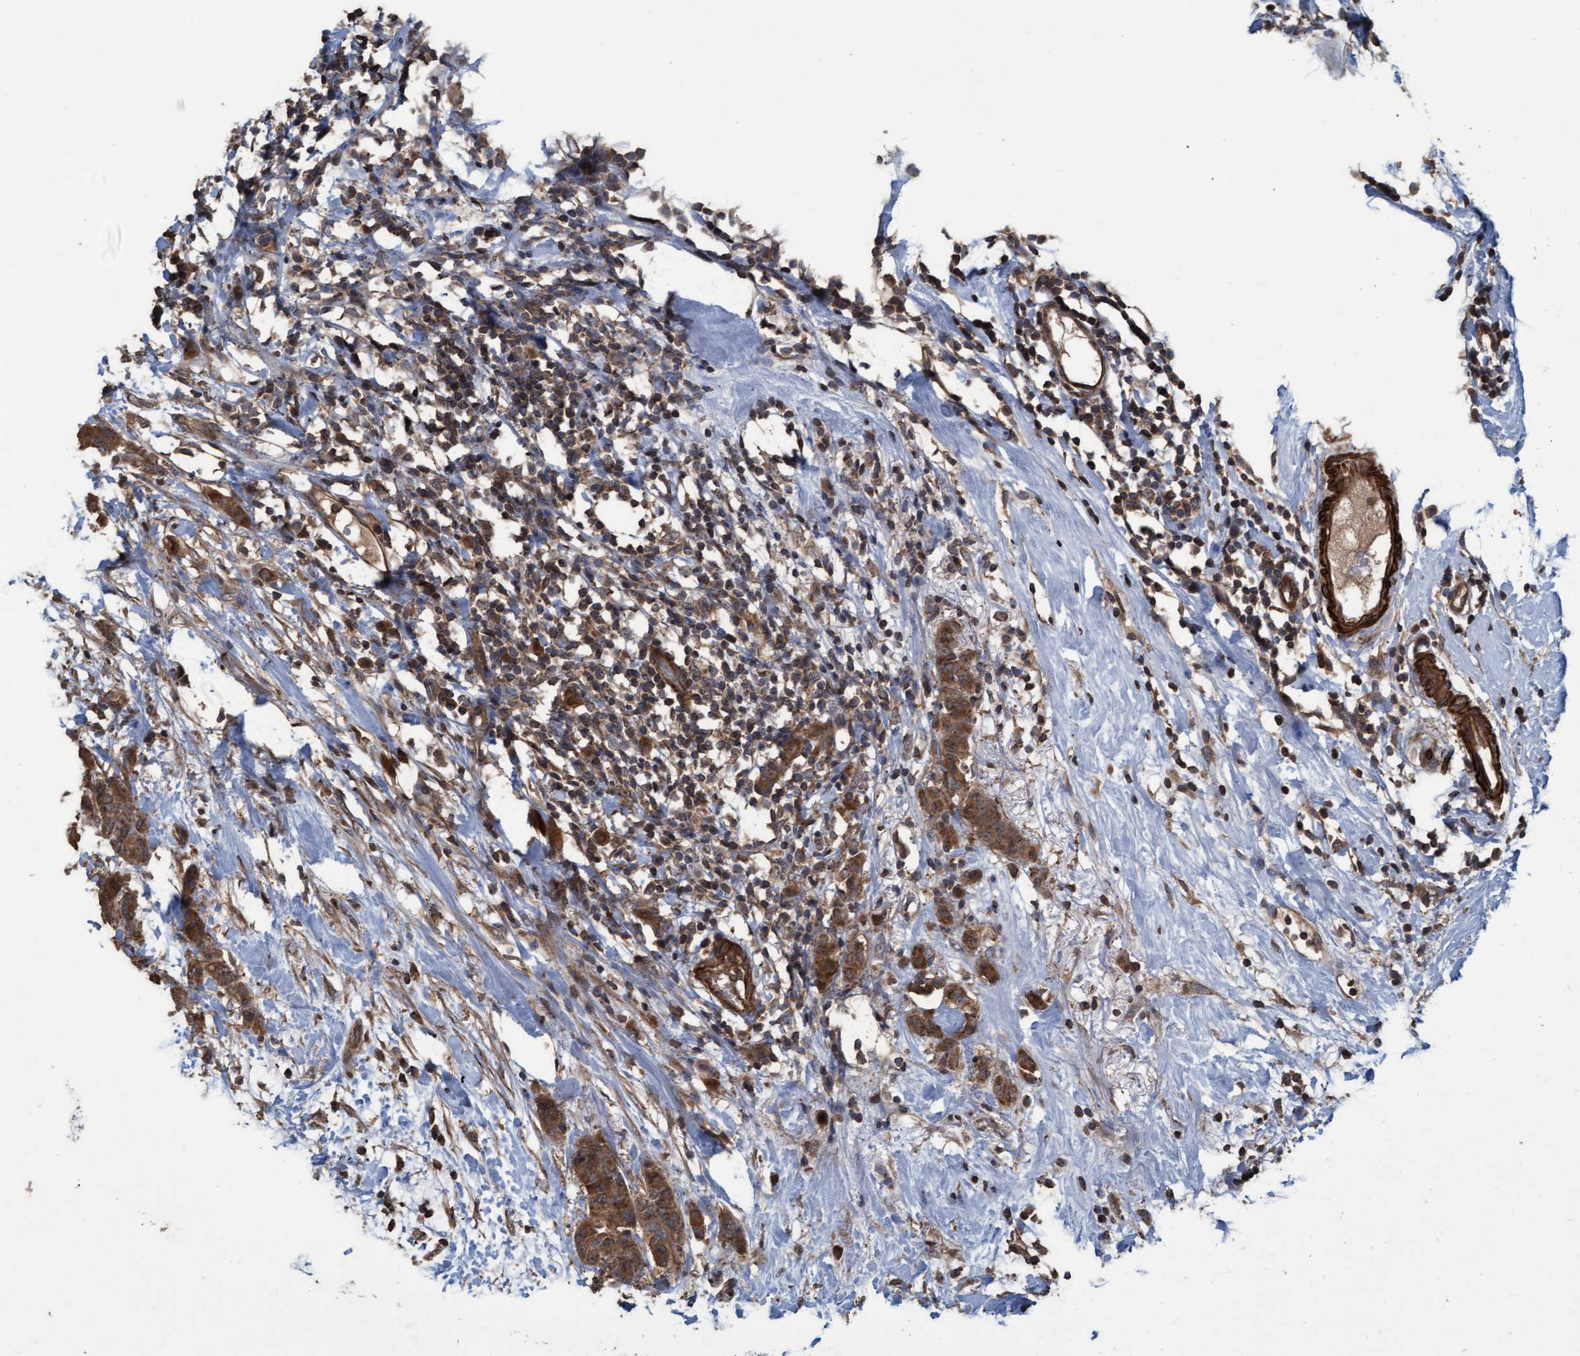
{"staining": {"intensity": "strong", "quantity": ">75%", "location": "cytoplasmic/membranous"}, "tissue": "breast cancer", "cell_type": "Tumor cells", "image_type": "cancer", "snomed": [{"axis": "morphology", "description": "Normal tissue, NOS"}, {"axis": "morphology", "description": "Duct carcinoma"}, {"axis": "topography", "description": "Breast"}], "caption": "The photomicrograph demonstrates immunohistochemical staining of breast cancer (invasive ductal carcinoma). There is strong cytoplasmic/membranous positivity is identified in about >75% of tumor cells. The staining was performed using DAB (3,3'-diaminobenzidine), with brown indicating positive protein expression. Nuclei are stained blue with hematoxylin.", "gene": "GGT6", "patient": {"sex": "female", "age": 40}}